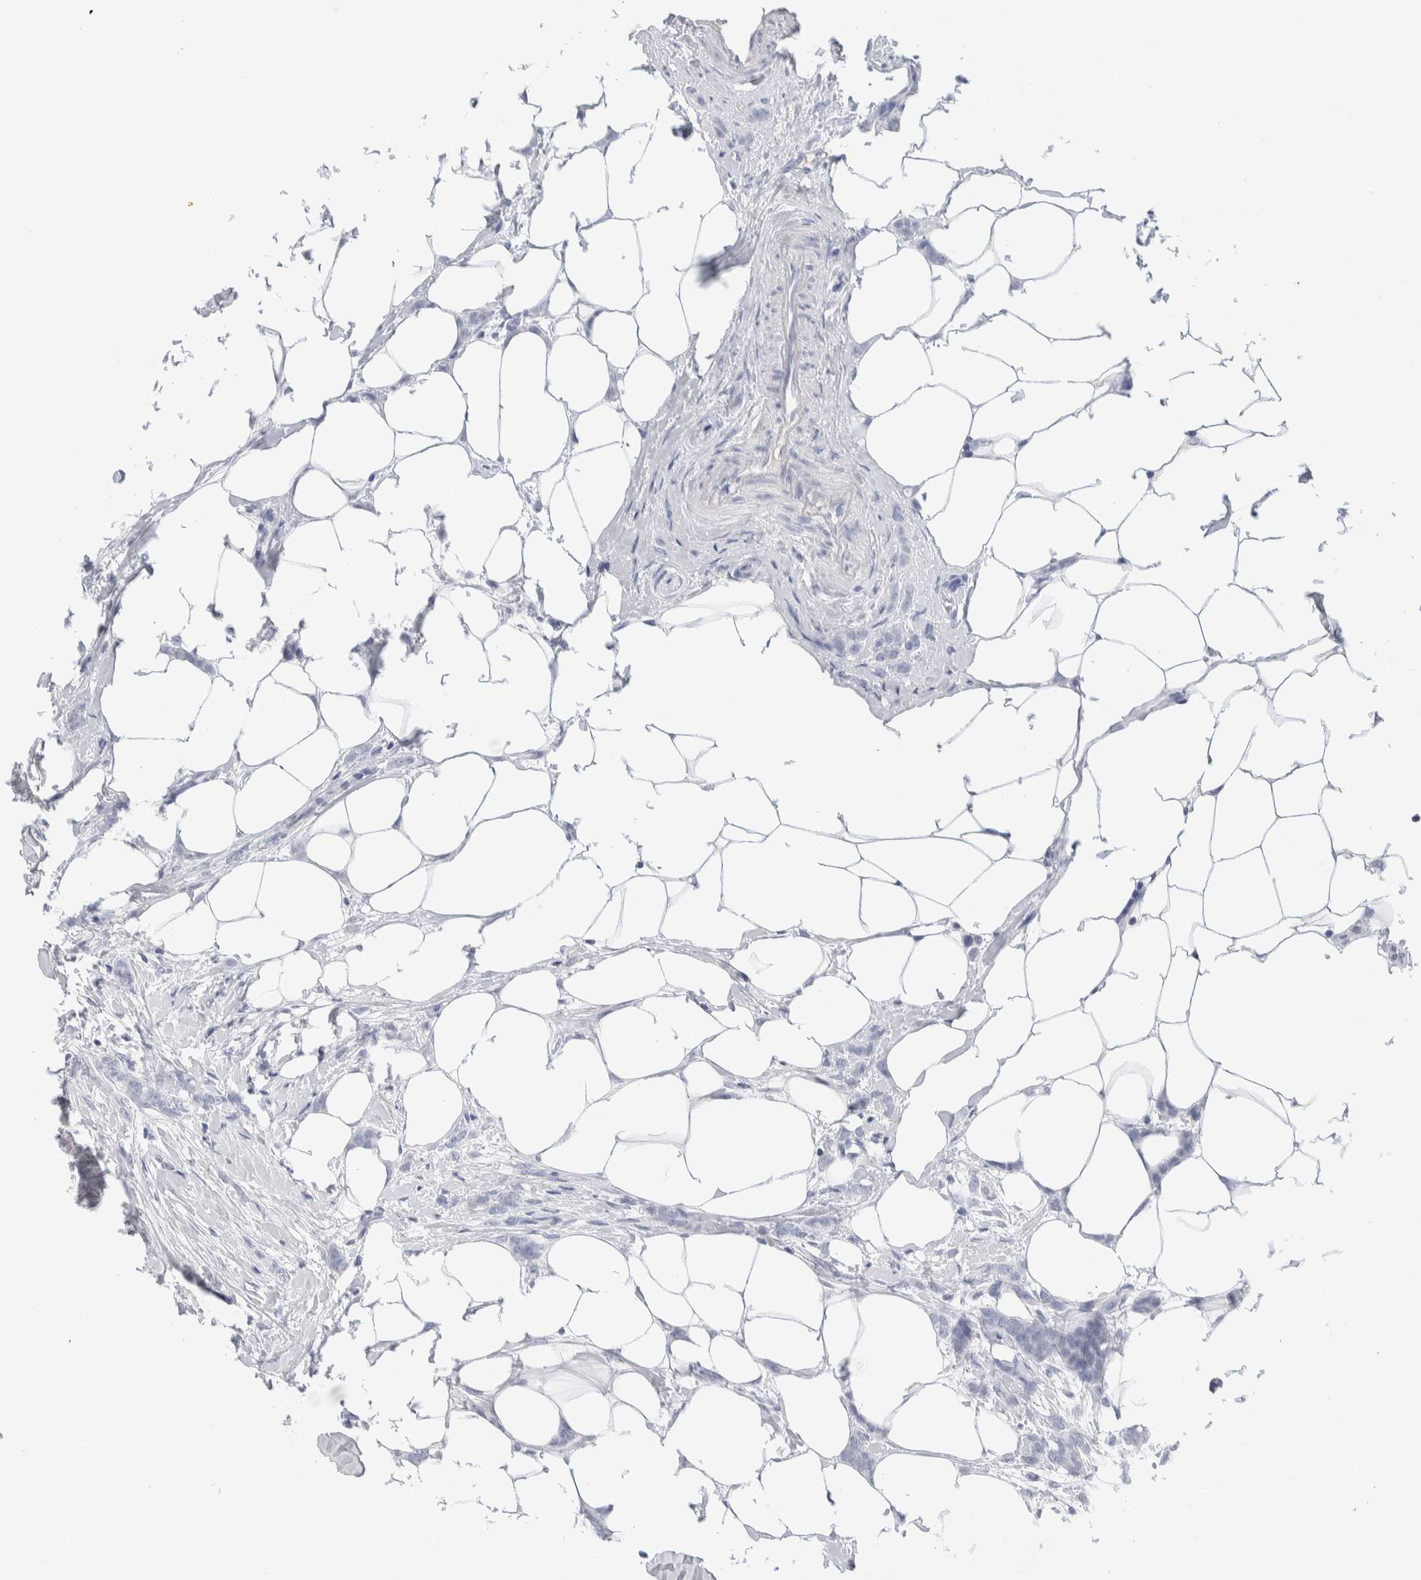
{"staining": {"intensity": "negative", "quantity": "none", "location": "none"}, "tissue": "breast cancer", "cell_type": "Tumor cells", "image_type": "cancer", "snomed": [{"axis": "morphology", "description": "Lobular carcinoma, in situ"}, {"axis": "morphology", "description": "Lobular carcinoma"}, {"axis": "topography", "description": "Breast"}], "caption": "Immunohistochemical staining of breast cancer (lobular carcinoma in situ) exhibits no significant staining in tumor cells.", "gene": "GDA", "patient": {"sex": "female", "age": 41}}